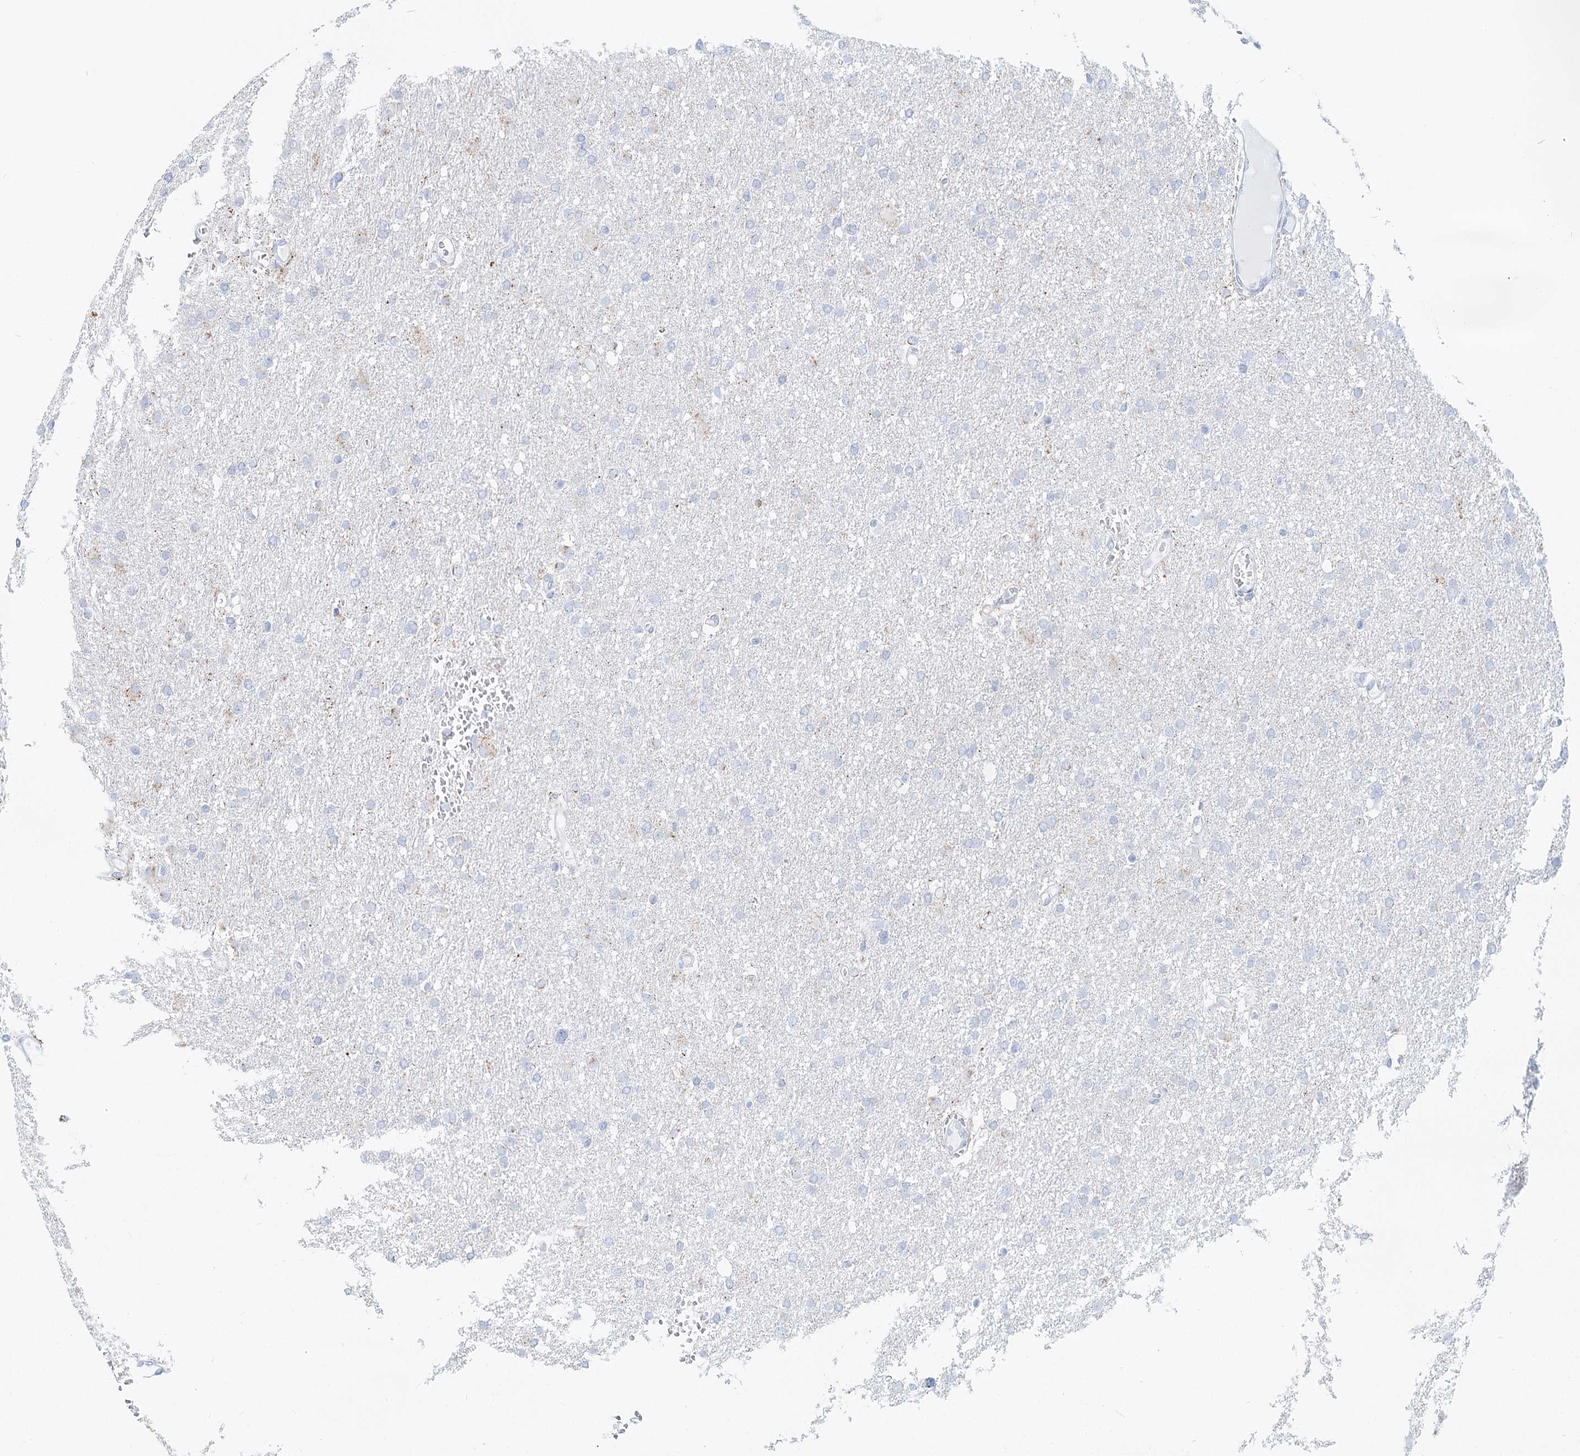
{"staining": {"intensity": "weak", "quantity": "<25%", "location": "cytoplasmic/membranous"}, "tissue": "glioma", "cell_type": "Tumor cells", "image_type": "cancer", "snomed": [{"axis": "morphology", "description": "Glioma, malignant, High grade"}, {"axis": "topography", "description": "Cerebral cortex"}], "caption": "This is a photomicrograph of immunohistochemistry staining of glioma, which shows no expression in tumor cells.", "gene": "MCCC2", "patient": {"sex": "female", "age": 36}}